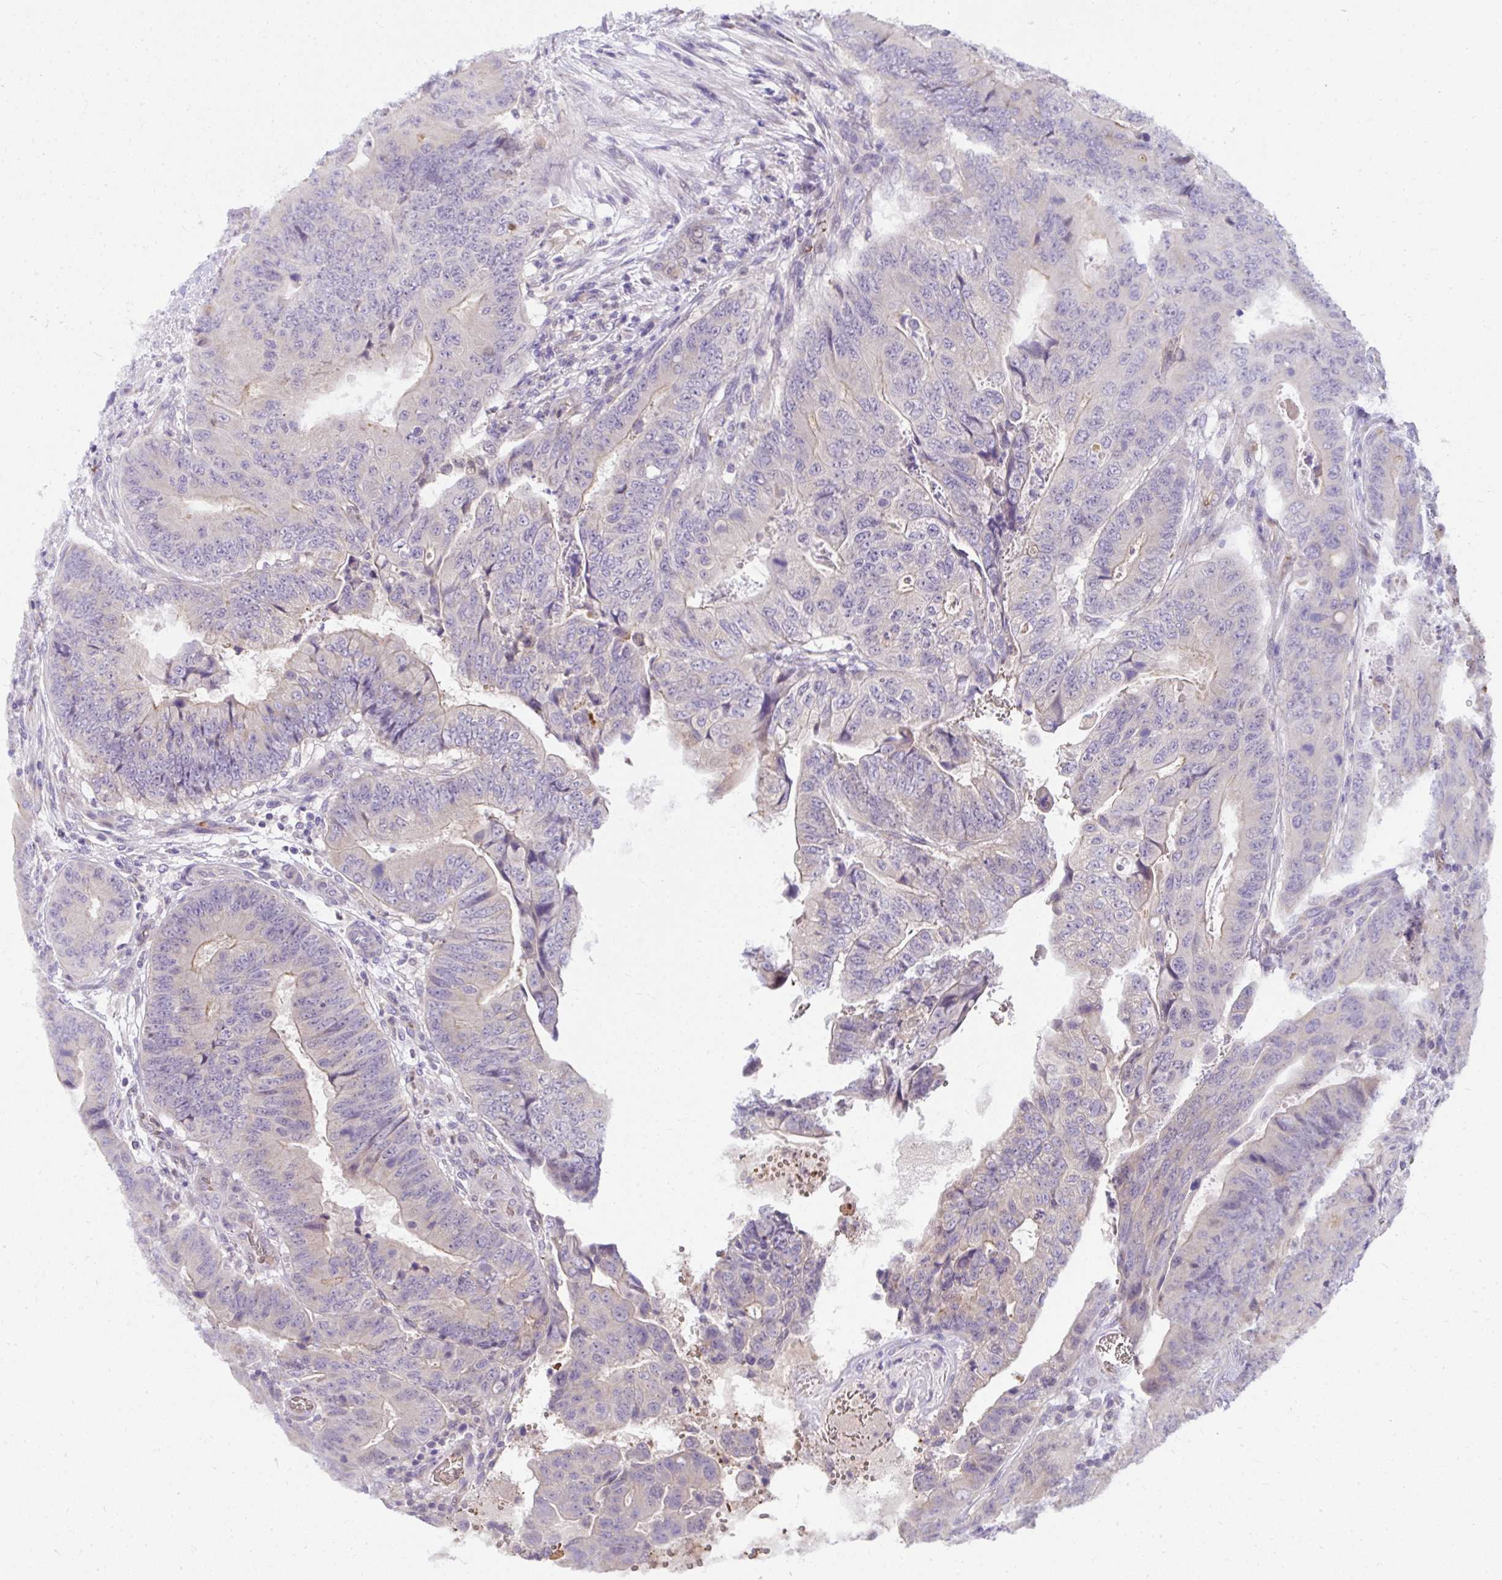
{"staining": {"intensity": "negative", "quantity": "none", "location": "none"}, "tissue": "colorectal cancer", "cell_type": "Tumor cells", "image_type": "cancer", "snomed": [{"axis": "morphology", "description": "Adenocarcinoma, NOS"}, {"axis": "topography", "description": "Colon"}], "caption": "Human colorectal cancer stained for a protein using immunohistochemistry (IHC) exhibits no staining in tumor cells.", "gene": "DEPDC5", "patient": {"sex": "female", "age": 48}}